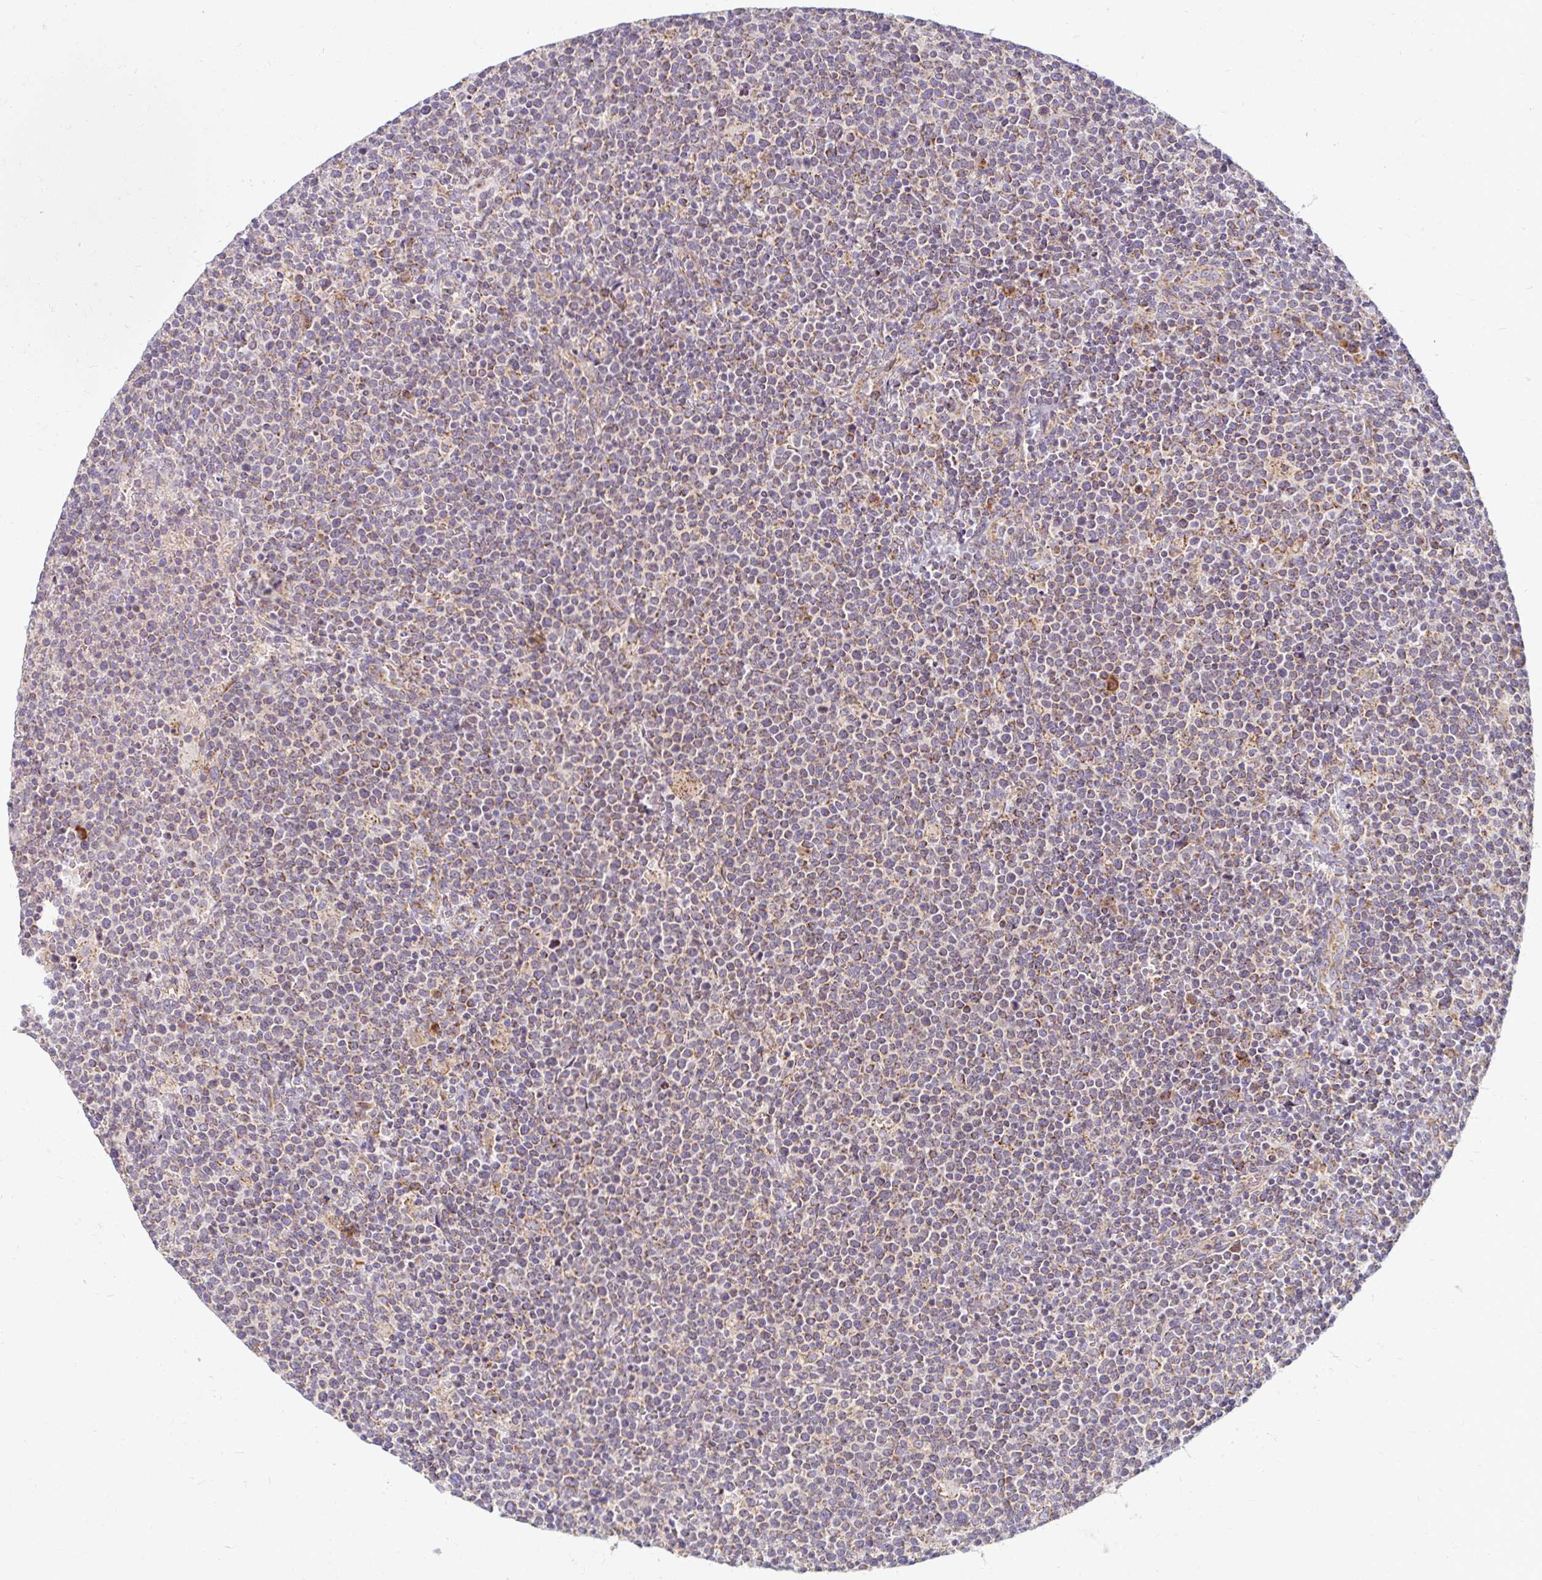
{"staining": {"intensity": "moderate", "quantity": "25%-75%", "location": "cytoplasmic/membranous"}, "tissue": "lymphoma", "cell_type": "Tumor cells", "image_type": "cancer", "snomed": [{"axis": "morphology", "description": "Malignant lymphoma, non-Hodgkin's type, High grade"}, {"axis": "topography", "description": "Lymph node"}], "caption": "A medium amount of moderate cytoplasmic/membranous positivity is seen in approximately 25%-75% of tumor cells in high-grade malignant lymphoma, non-Hodgkin's type tissue.", "gene": "SKP2", "patient": {"sex": "male", "age": 61}}